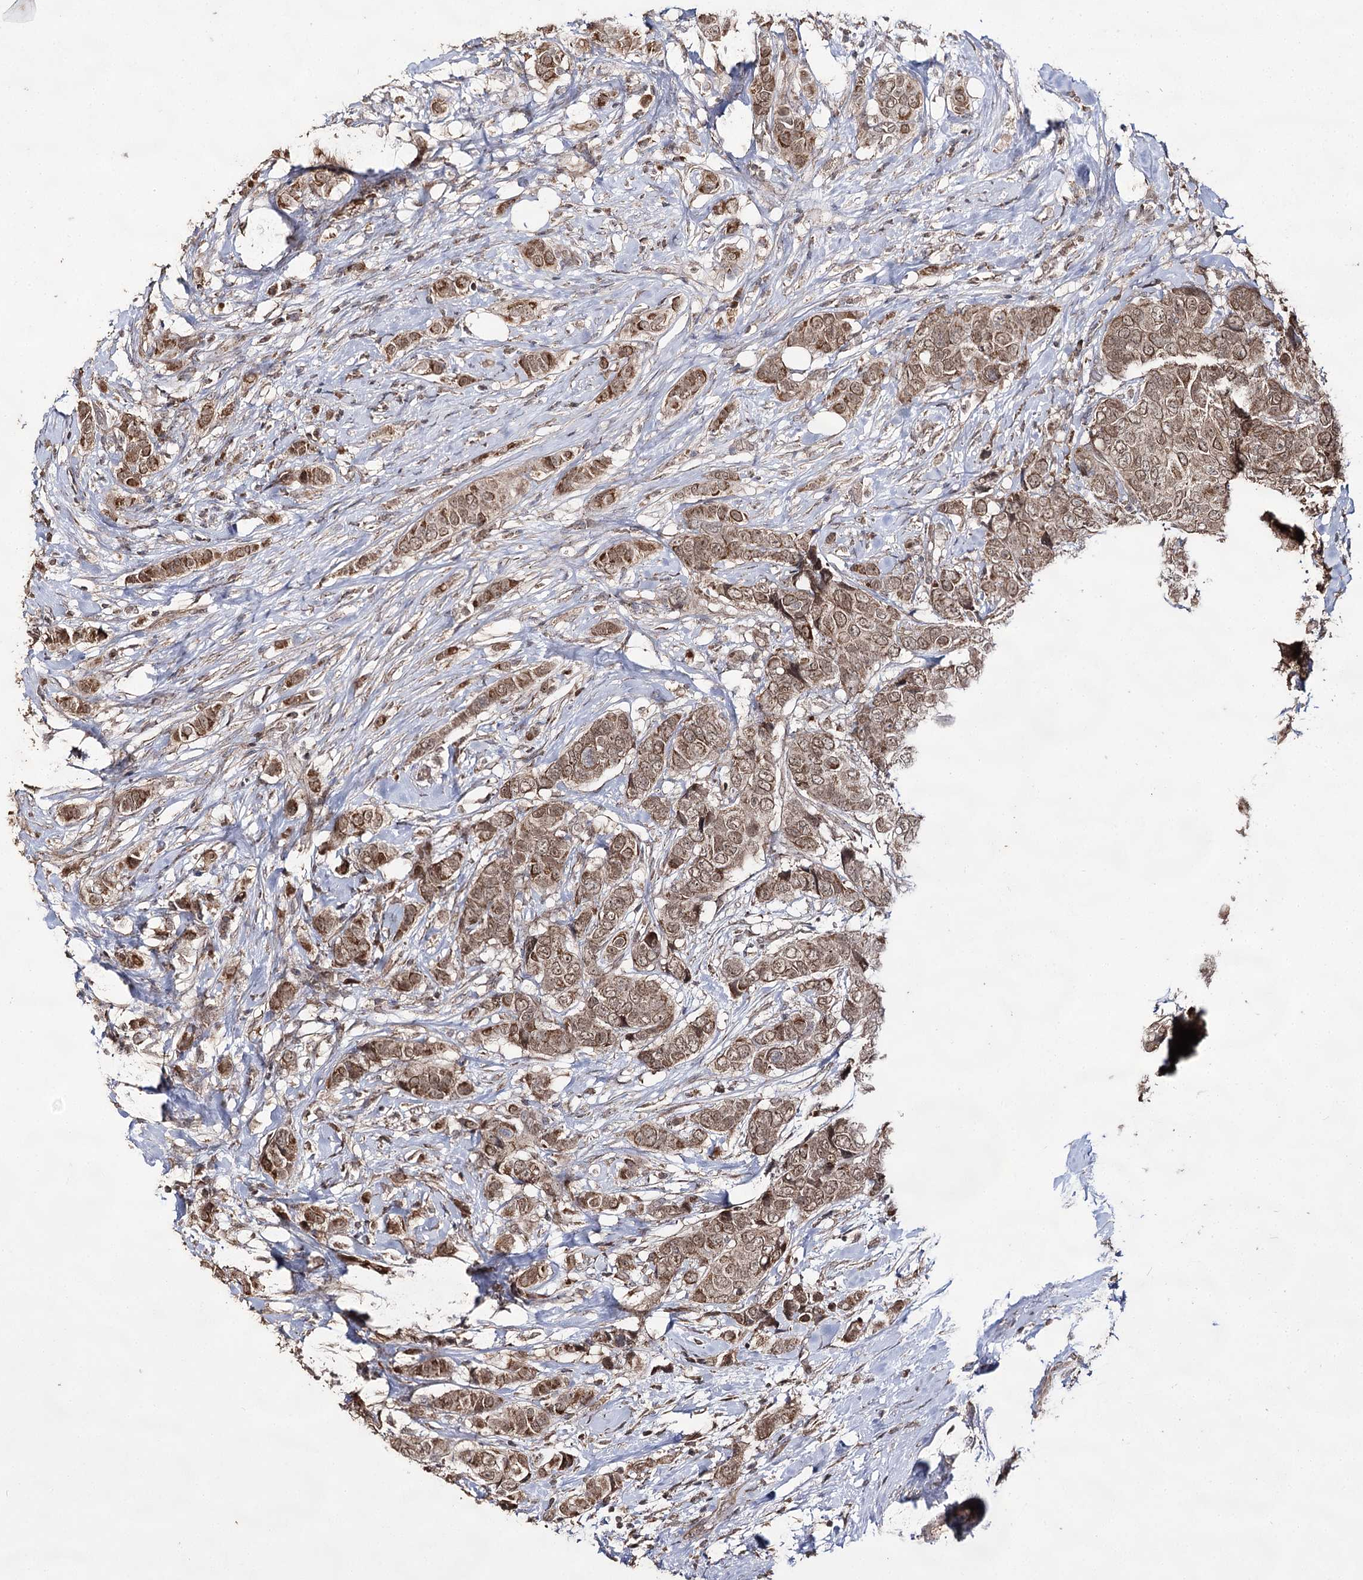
{"staining": {"intensity": "moderate", "quantity": ">75%", "location": "cytoplasmic/membranous"}, "tissue": "breast cancer", "cell_type": "Tumor cells", "image_type": "cancer", "snomed": [{"axis": "morphology", "description": "Lobular carcinoma"}, {"axis": "topography", "description": "Breast"}], "caption": "Brown immunohistochemical staining in human breast lobular carcinoma displays moderate cytoplasmic/membranous staining in about >75% of tumor cells.", "gene": "ACTR6", "patient": {"sex": "female", "age": 51}}